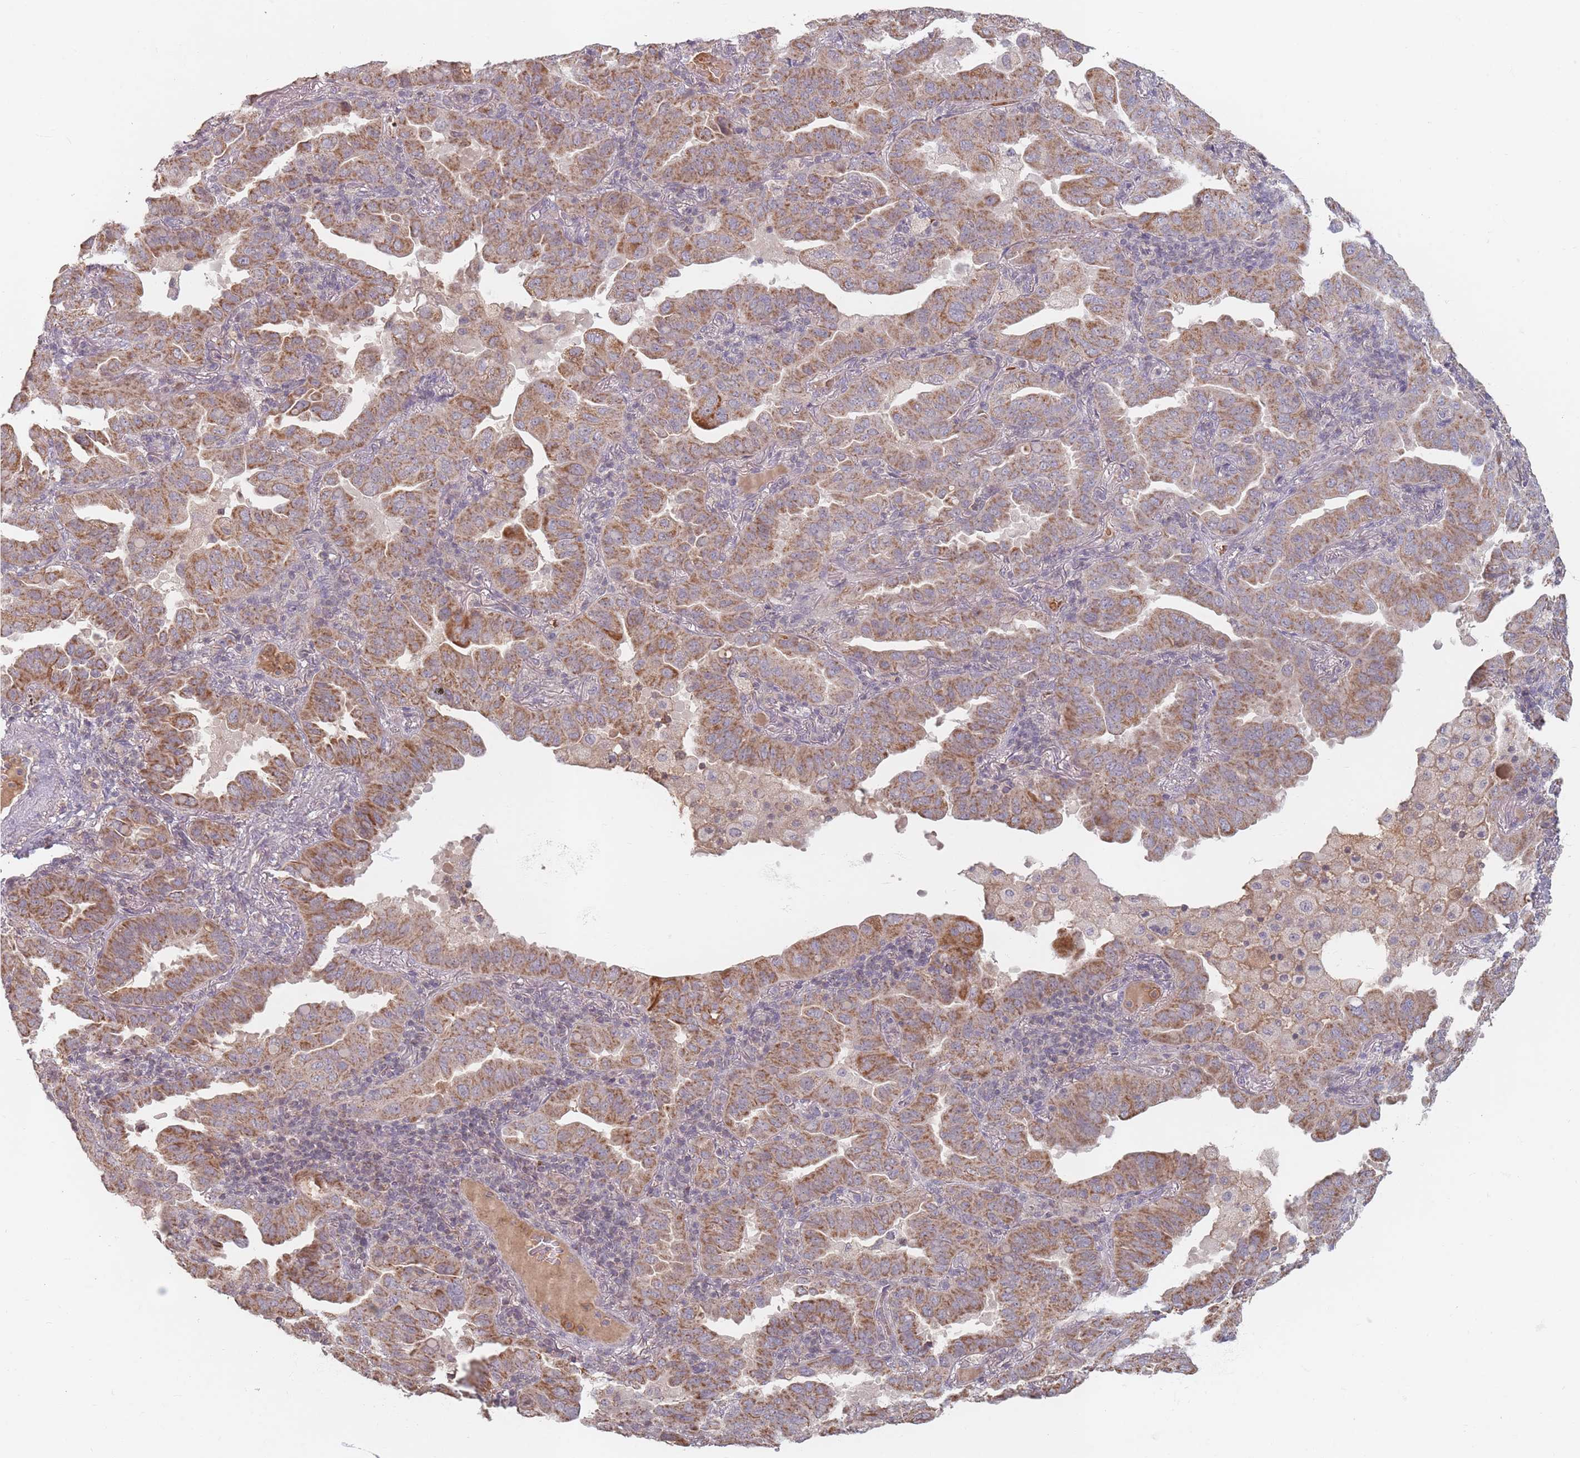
{"staining": {"intensity": "moderate", "quantity": ">75%", "location": "cytoplasmic/membranous"}, "tissue": "lung cancer", "cell_type": "Tumor cells", "image_type": "cancer", "snomed": [{"axis": "morphology", "description": "Adenocarcinoma, NOS"}, {"axis": "topography", "description": "Lung"}], "caption": "Immunohistochemistry of human lung cancer displays medium levels of moderate cytoplasmic/membranous staining in approximately >75% of tumor cells.", "gene": "OR2M4", "patient": {"sex": "male", "age": 64}}